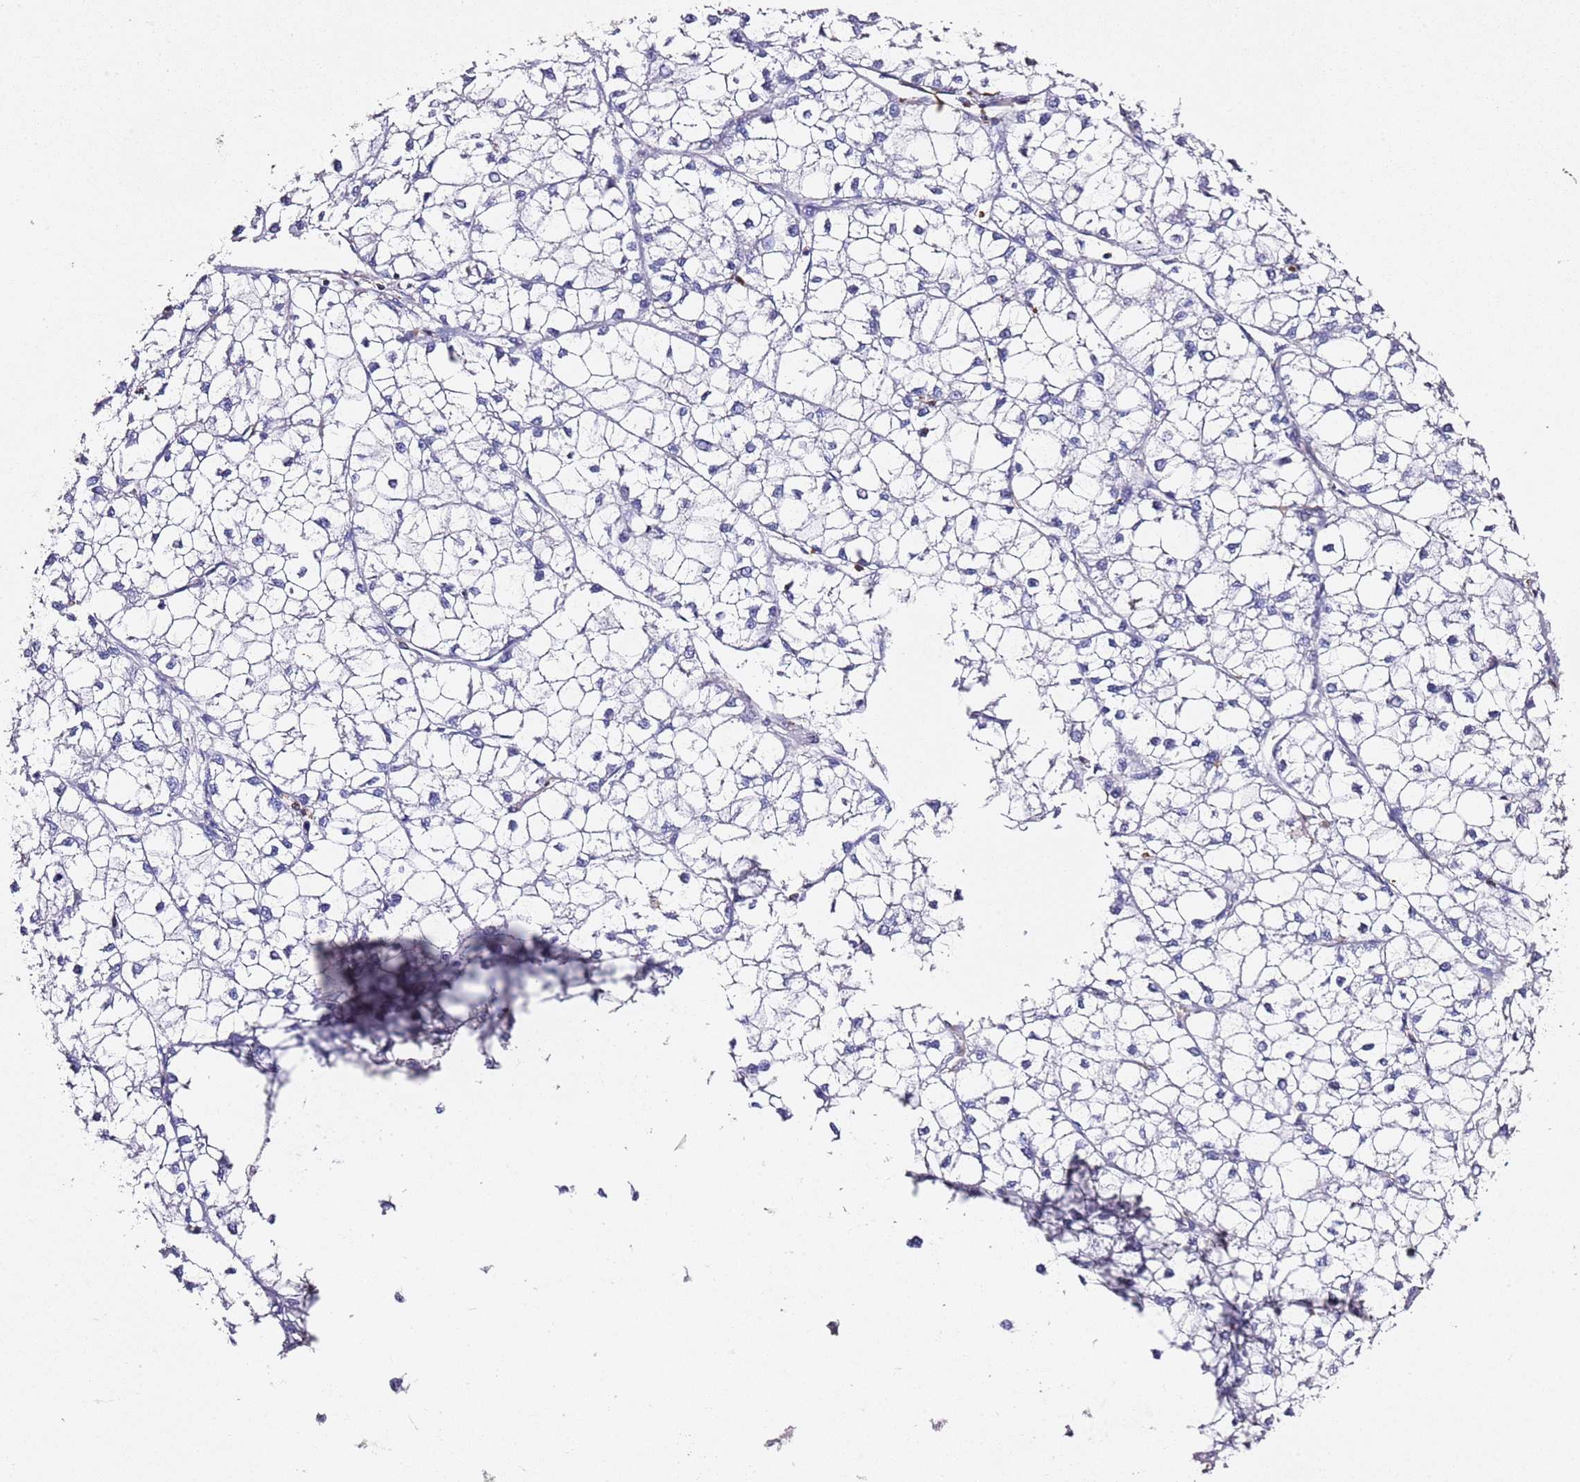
{"staining": {"intensity": "negative", "quantity": "none", "location": "none"}, "tissue": "liver cancer", "cell_type": "Tumor cells", "image_type": "cancer", "snomed": [{"axis": "morphology", "description": "Carcinoma, Hepatocellular, NOS"}, {"axis": "topography", "description": "Liver"}], "caption": "Immunohistochemistry photomicrograph of neoplastic tissue: hepatocellular carcinoma (liver) stained with DAB (3,3'-diaminobenzidine) reveals no significant protein staining in tumor cells.", "gene": "ZNF671", "patient": {"sex": "female", "age": 43}}